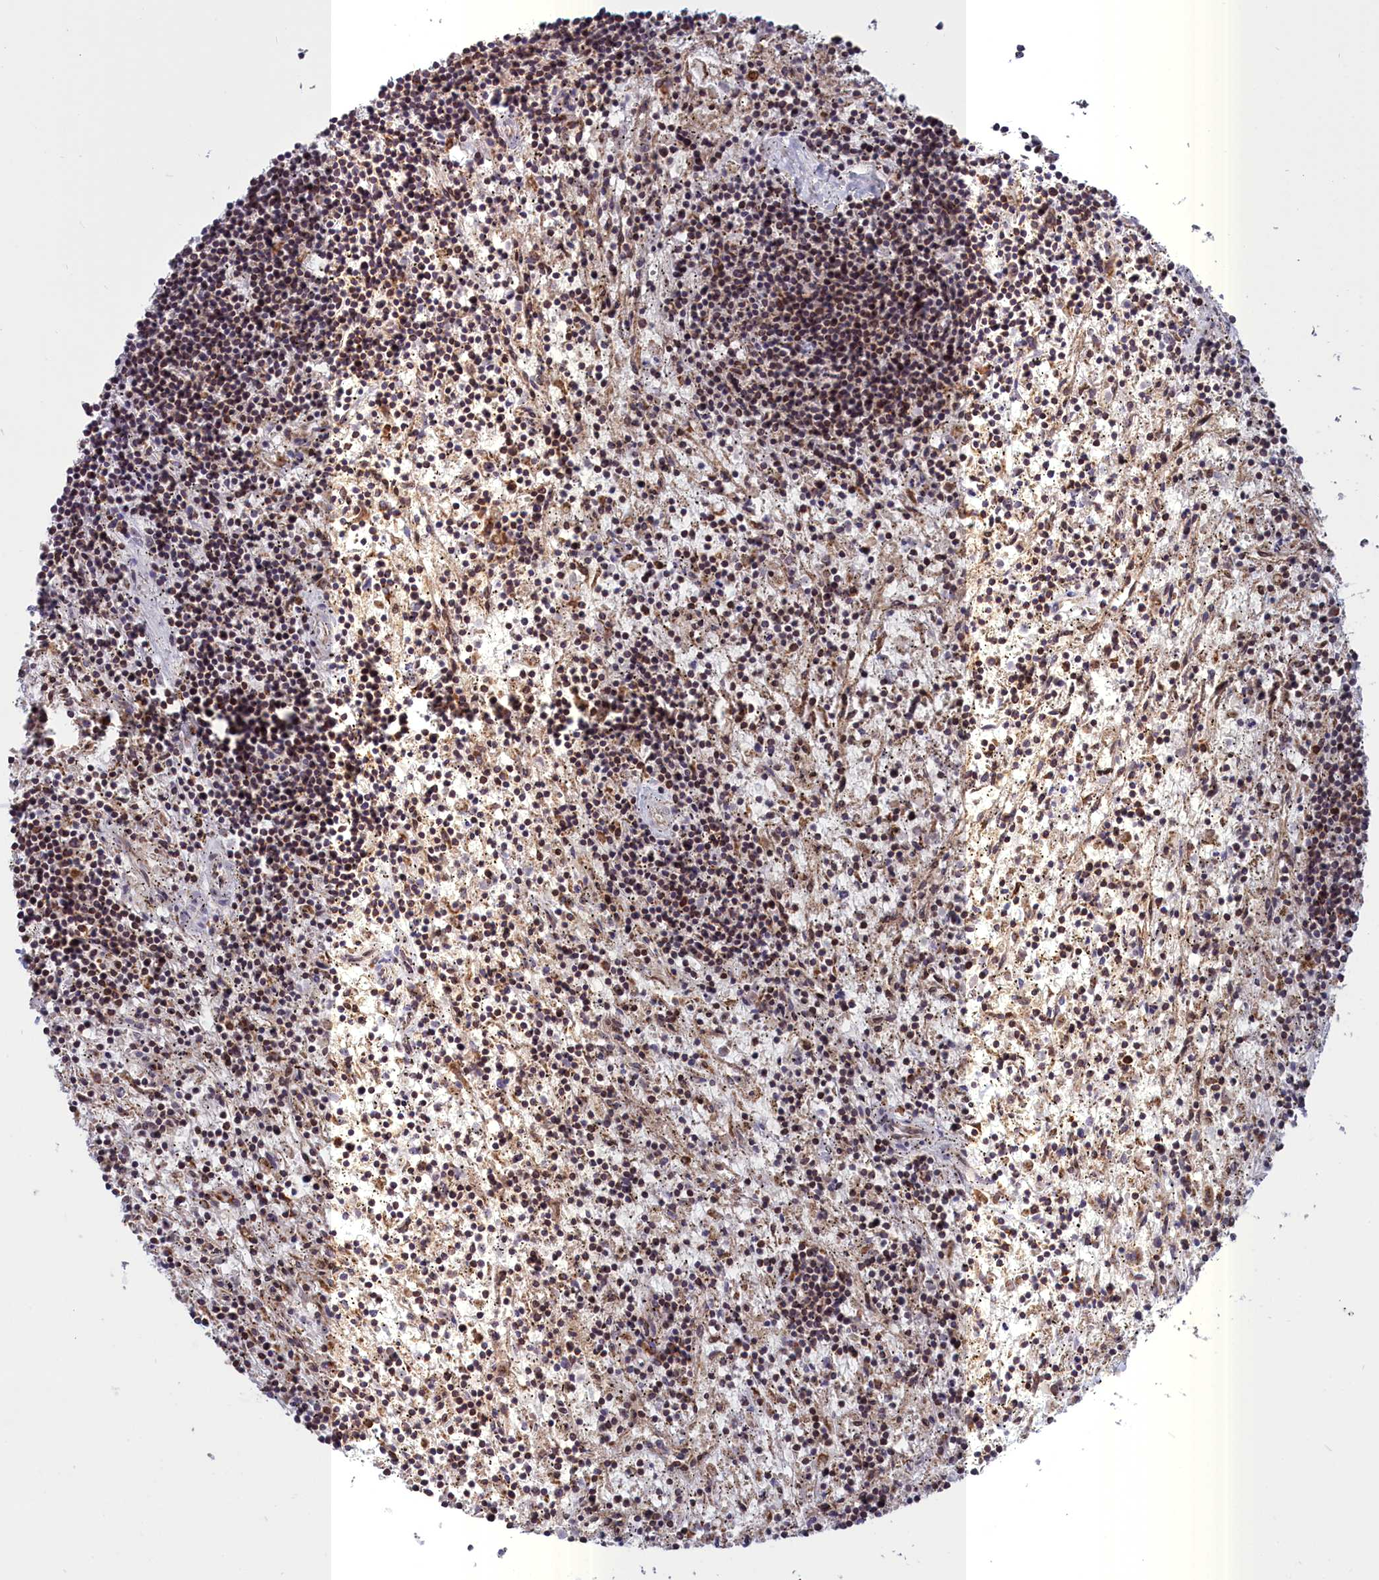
{"staining": {"intensity": "moderate", "quantity": ">75%", "location": "nuclear"}, "tissue": "lymphoma", "cell_type": "Tumor cells", "image_type": "cancer", "snomed": [{"axis": "morphology", "description": "Malignant lymphoma, non-Hodgkin's type, Low grade"}, {"axis": "topography", "description": "Spleen"}], "caption": "This is a histology image of immunohistochemistry staining of lymphoma, which shows moderate staining in the nuclear of tumor cells.", "gene": "TIMM44", "patient": {"sex": "male", "age": 76}}